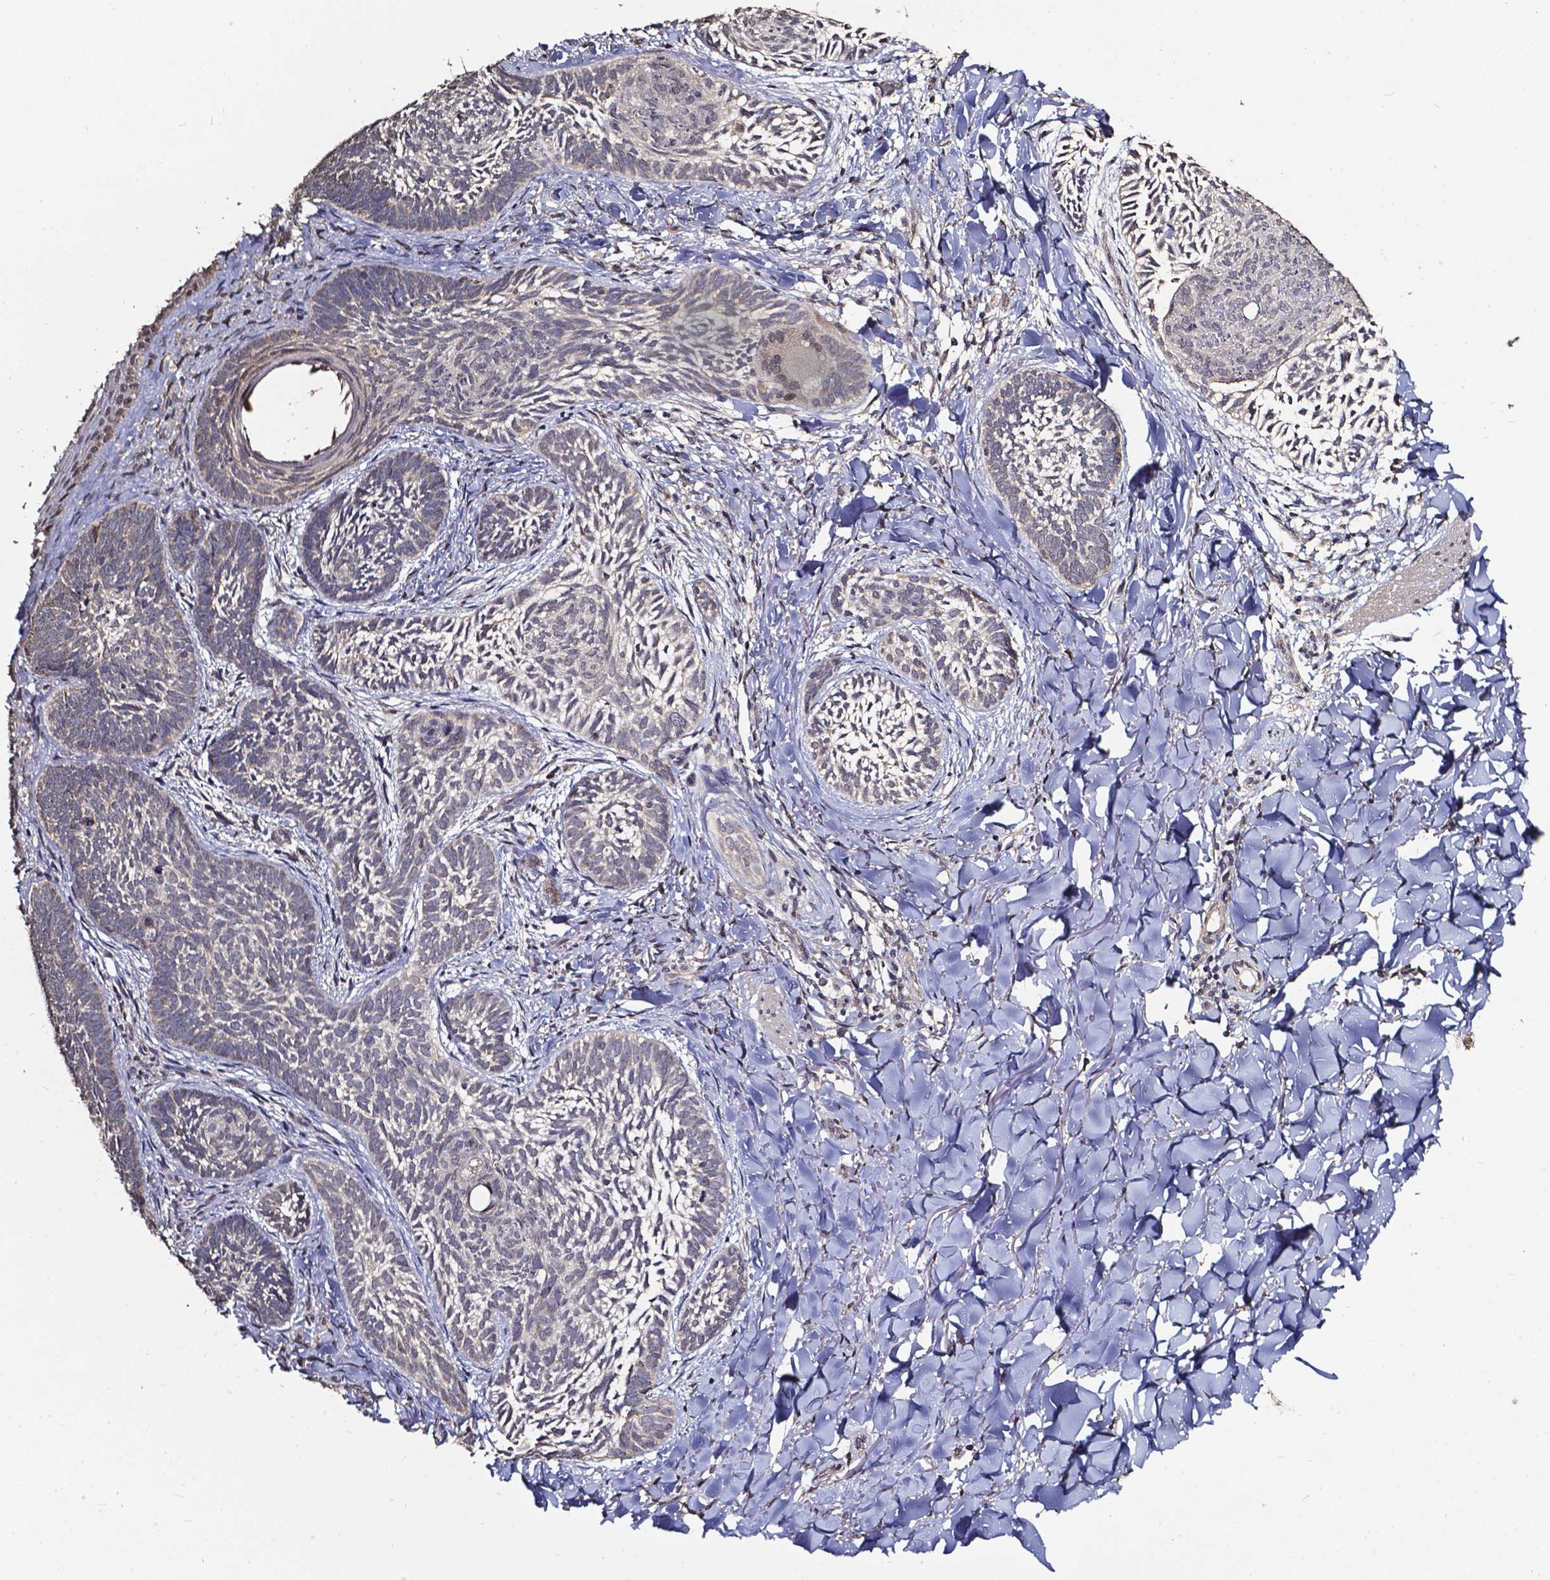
{"staining": {"intensity": "negative", "quantity": "none", "location": "none"}, "tissue": "skin cancer", "cell_type": "Tumor cells", "image_type": "cancer", "snomed": [{"axis": "morphology", "description": "Normal tissue, NOS"}, {"axis": "morphology", "description": "Basal cell carcinoma"}, {"axis": "topography", "description": "Skin"}], "caption": "Immunohistochemistry (IHC) of basal cell carcinoma (skin) demonstrates no staining in tumor cells. (DAB (3,3'-diaminobenzidine) immunohistochemistry with hematoxylin counter stain).", "gene": "GLRA2", "patient": {"sex": "male", "age": 46}}